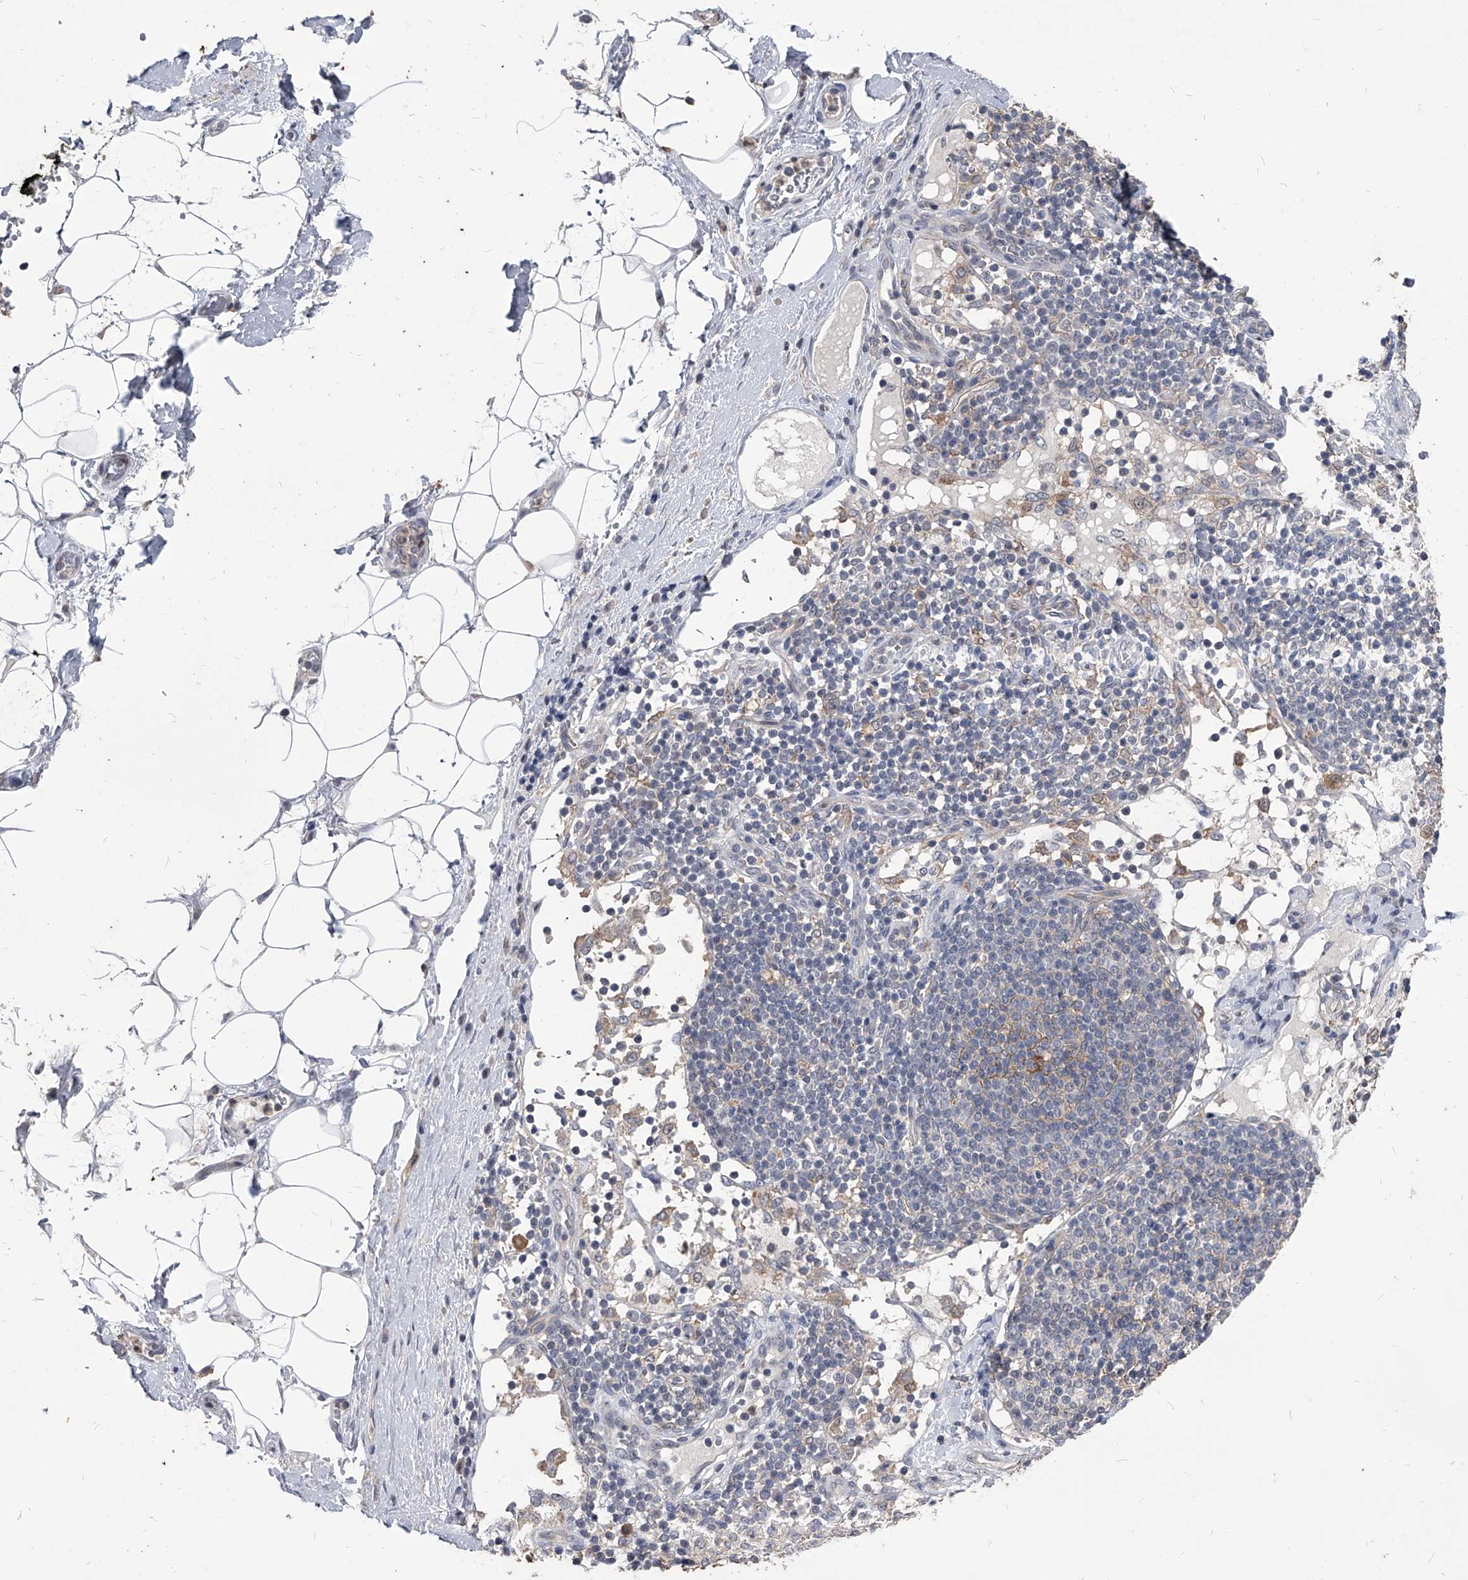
{"staining": {"intensity": "negative", "quantity": "none", "location": "none"}, "tissue": "adipose tissue", "cell_type": "Adipocytes", "image_type": "normal", "snomed": [{"axis": "morphology", "description": "Normal tissue, NOS"}, {"axis": "morphology", "description": "Adenocarcinoma, NOS"}, {"axis": "topography", "description": "Pancreas"}, {"axis": "topography", "description": "Peripheral nerve tissue"}], "caption": "This is an immunohistochemistry (IHC) image of unremarkable adipose tissue. There is no staining in adipocytes.", "gene": "MAP4K3", "patient": {"sex": "male", "age": 59}}